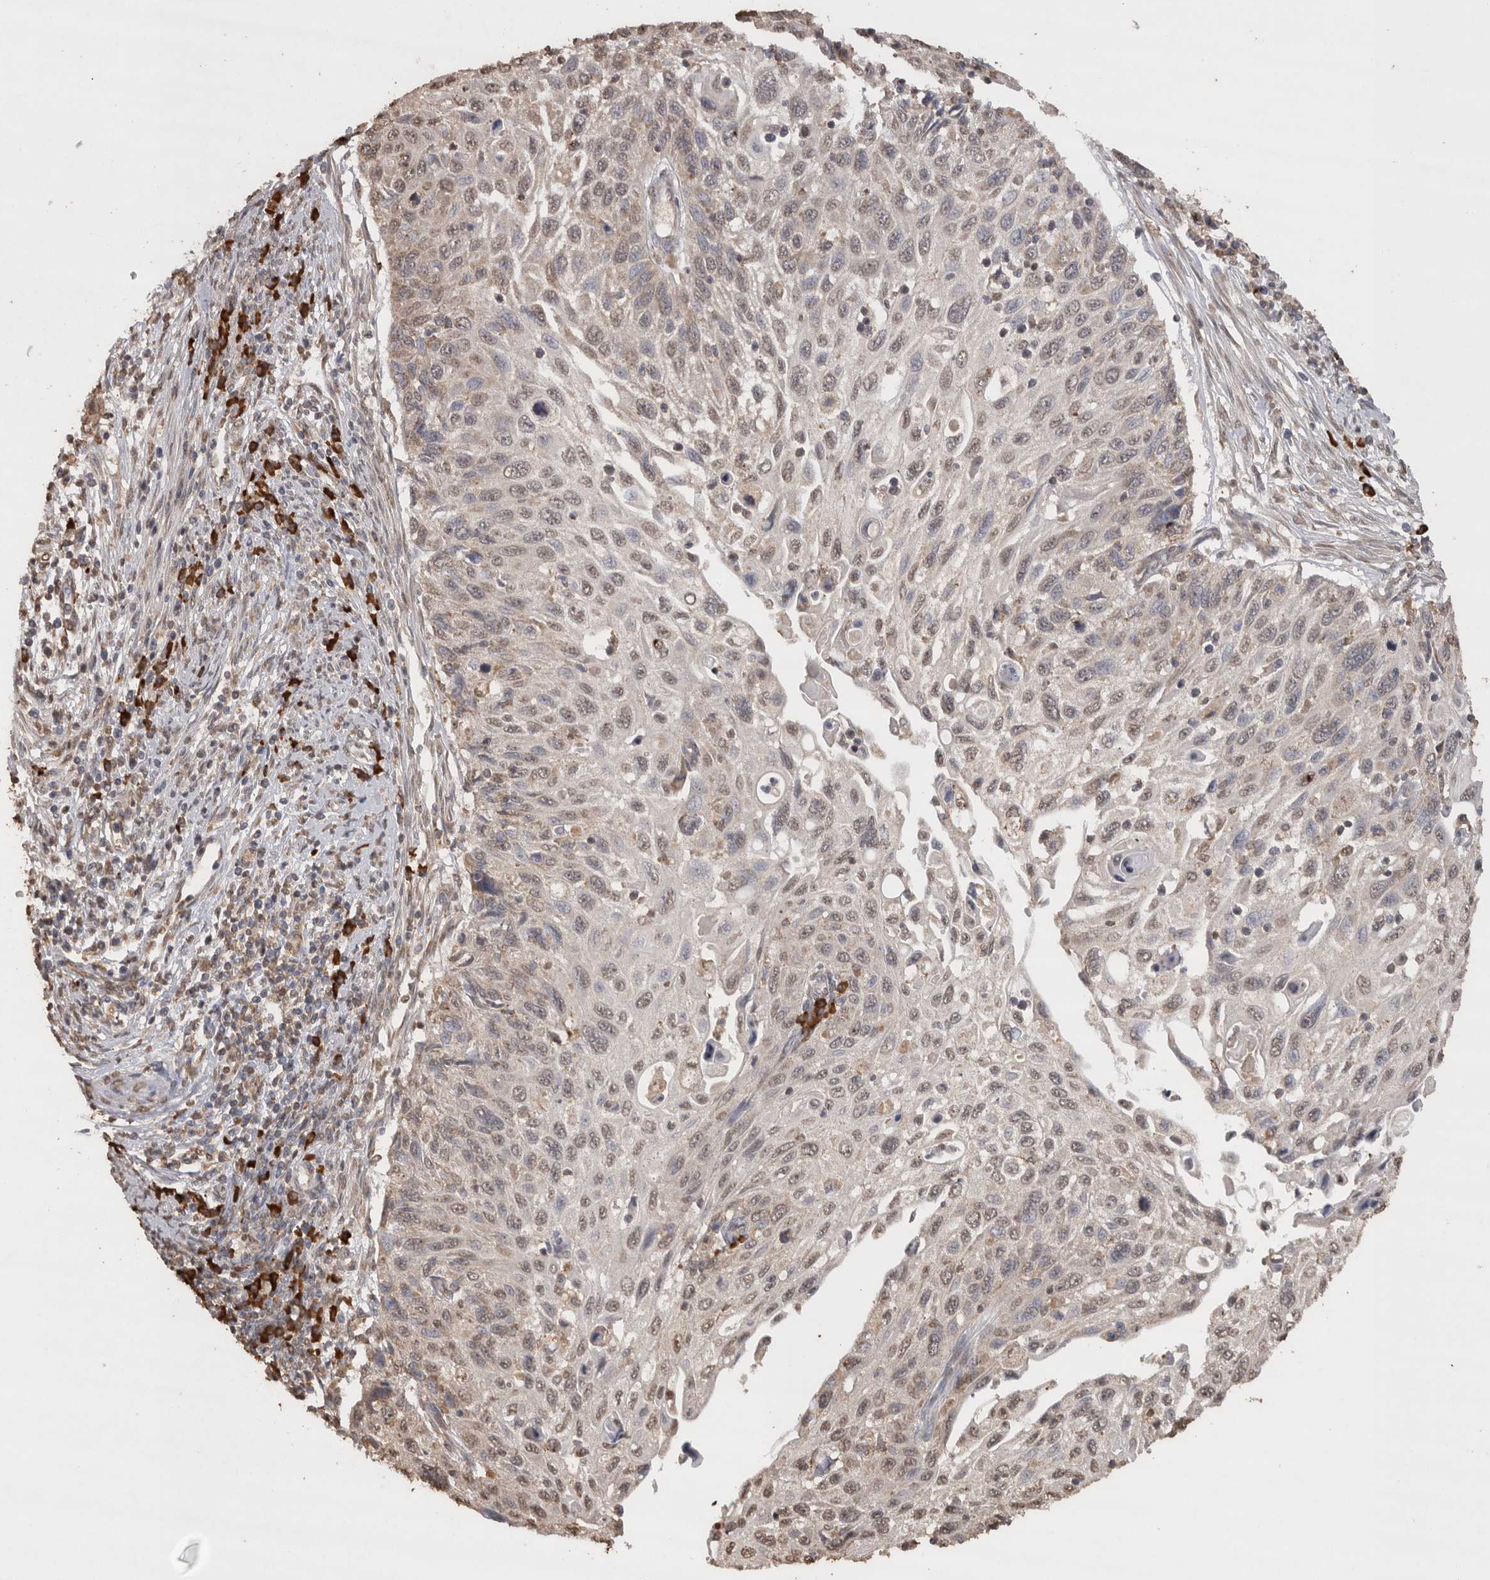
{"staining": {"intensity": "weak", "quantity": "25%-75%", "location": "nuclear"}, "tissue": "cervical cancer", "cell_type": "Tumor cells", "image_type": "cancer", "snomed": [{"axis": "morphology", "description": "Squamous cell carcinoma, NOS"}, {"axis": "topography", "description": "Cervix"}], "caption": "Weak nuclear positivity is present in approximately 25%-75% of tumor cells in cervical cancer (squamous cell carcinoma). The protein is shown in brown color, while the nuclei are stained blue.", "gene": "CRELD2", "patient": {"sex": "female", "age": 70}}